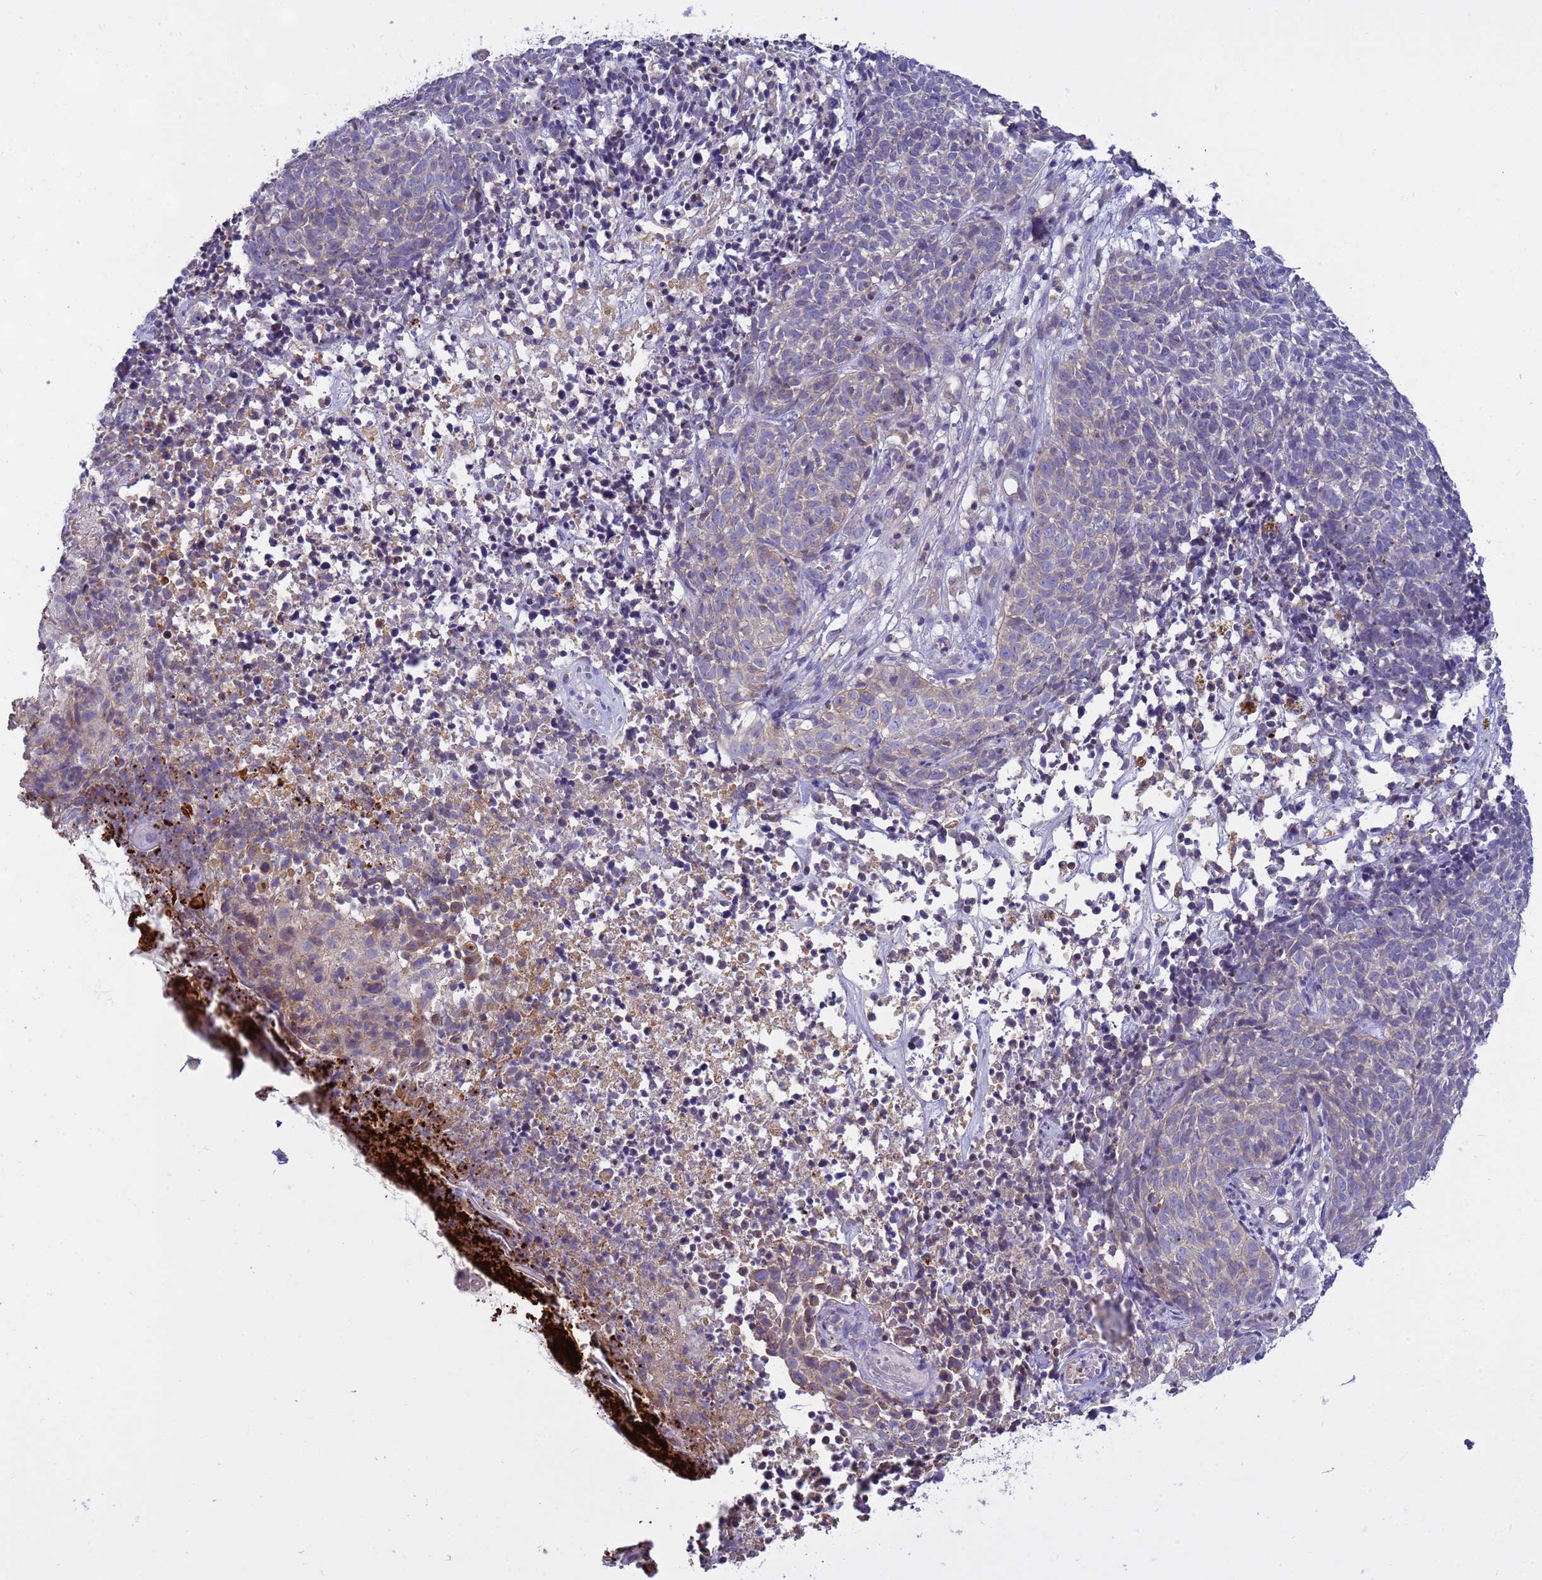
{"staining": {"intensity": "weak", "quantity": "<25%", "location": "cytoplasmic/membranous"}, "tissue": "skin cancer", "cell_type": "Tumor cells", "image_type": "cancer", "snomed": [{"axis": "morphology", "description": "Basal cell carcinoma"}, {"axis": "topography", "description": "Skin"}], "caption": "Tumor cells are negative for brown protein staining in skin cancer (basal cell carcinoma).", "gene": "PLCXD3", "patient": {"sex": "female", "age": 84}}